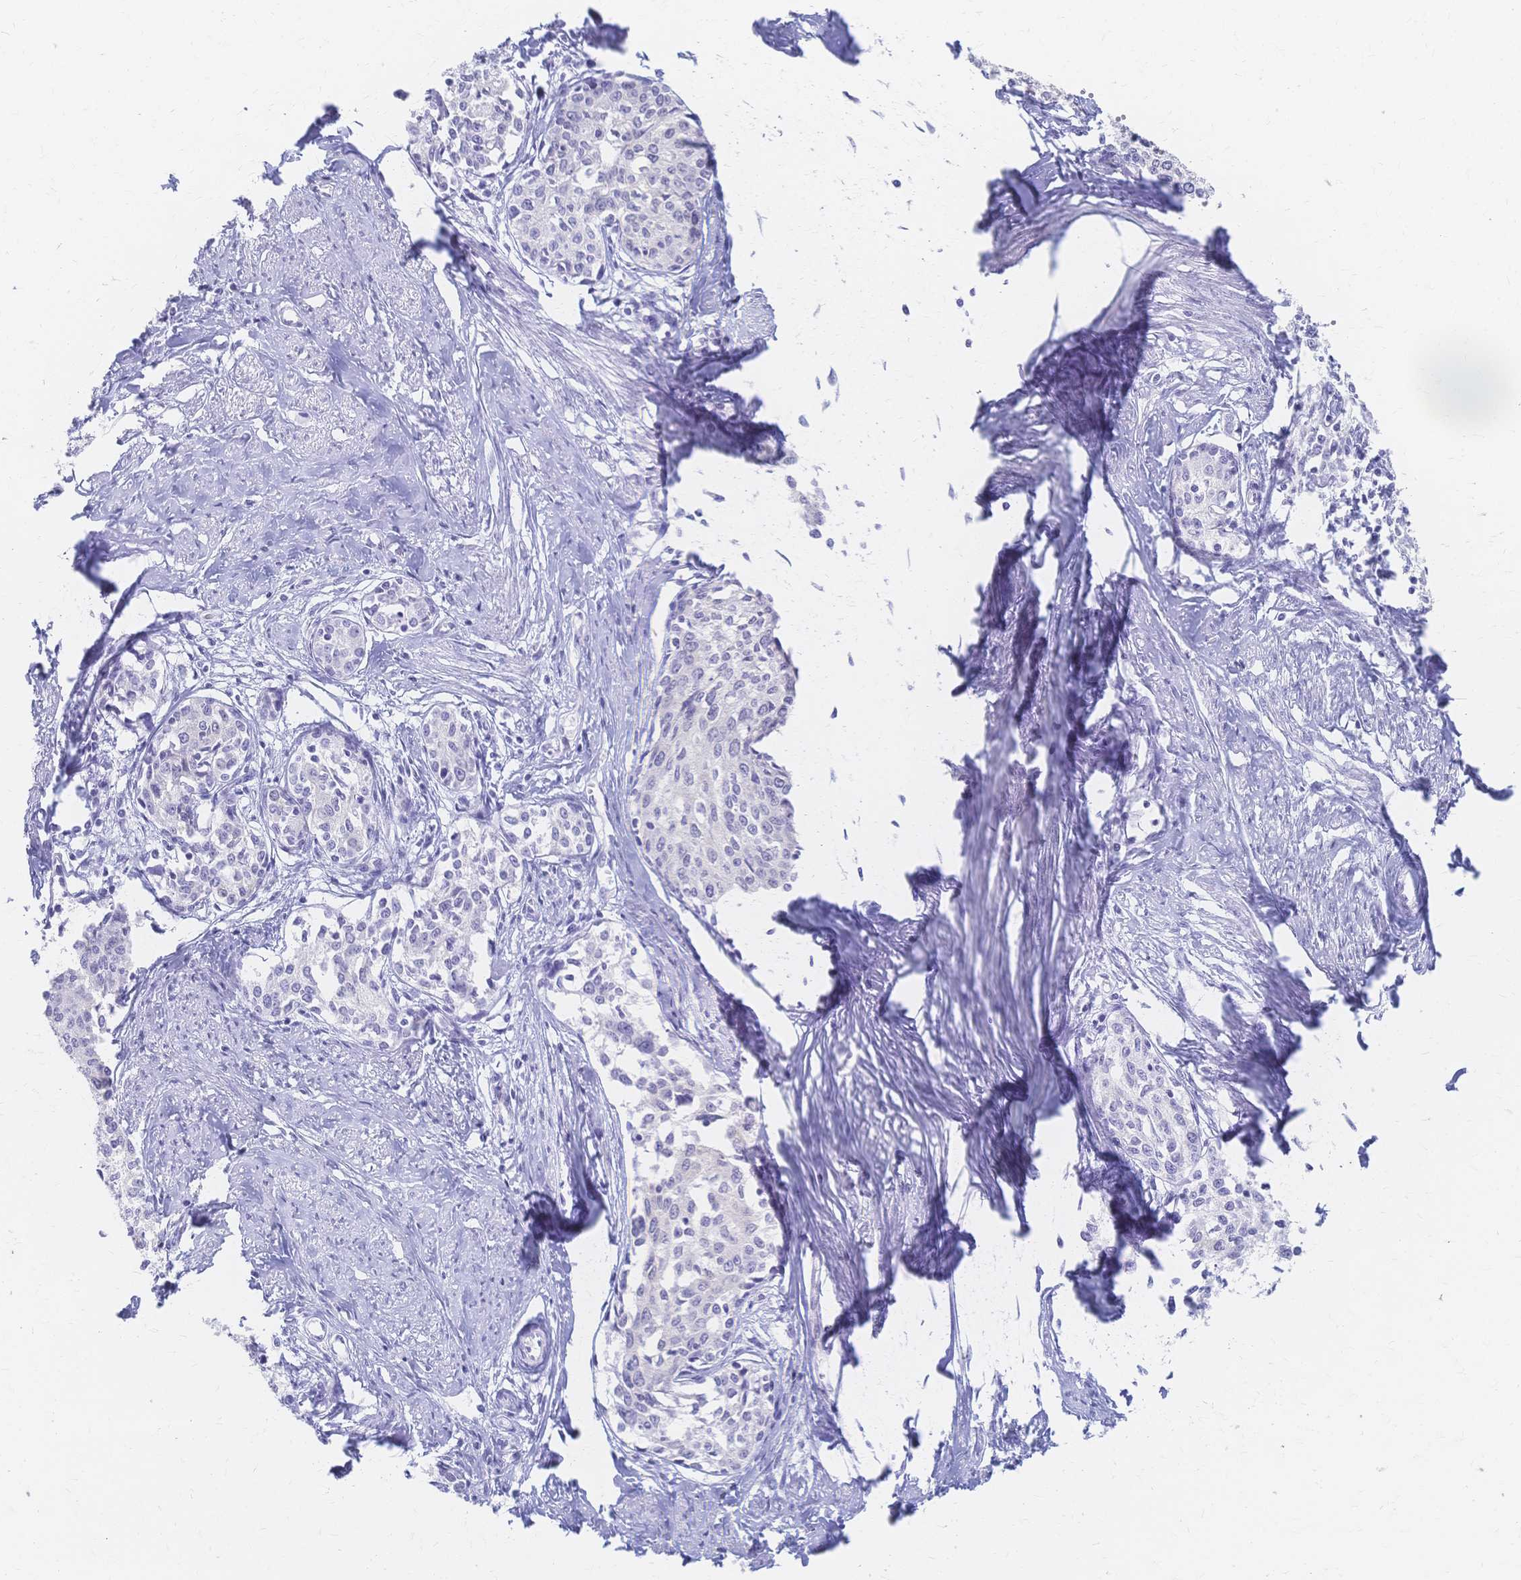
{"staining": {"intensity": "negative", "quantity": "none", "location": "none"}, "tissue": "cervical cancer", "cell_type": "Tumor cells", "image_type": "cancer", "snomed": [{"axis": "morphology", "description": "Squamous cell carcinoma, NOS"}, {"axis": "morphology", "description": "Adenocarcinoma, NOS"}, {"axis": "topography", "description": "Cervix"}], "caption": "Immunohistochemical staining of human cervical adenocarcinoma shows no significant staining in tumor cells. (Immunohistochemistry, brightfield microscopy, high magnification).", "gene": "CYB5A", "patient": {"sex": "female", "age": 52}}